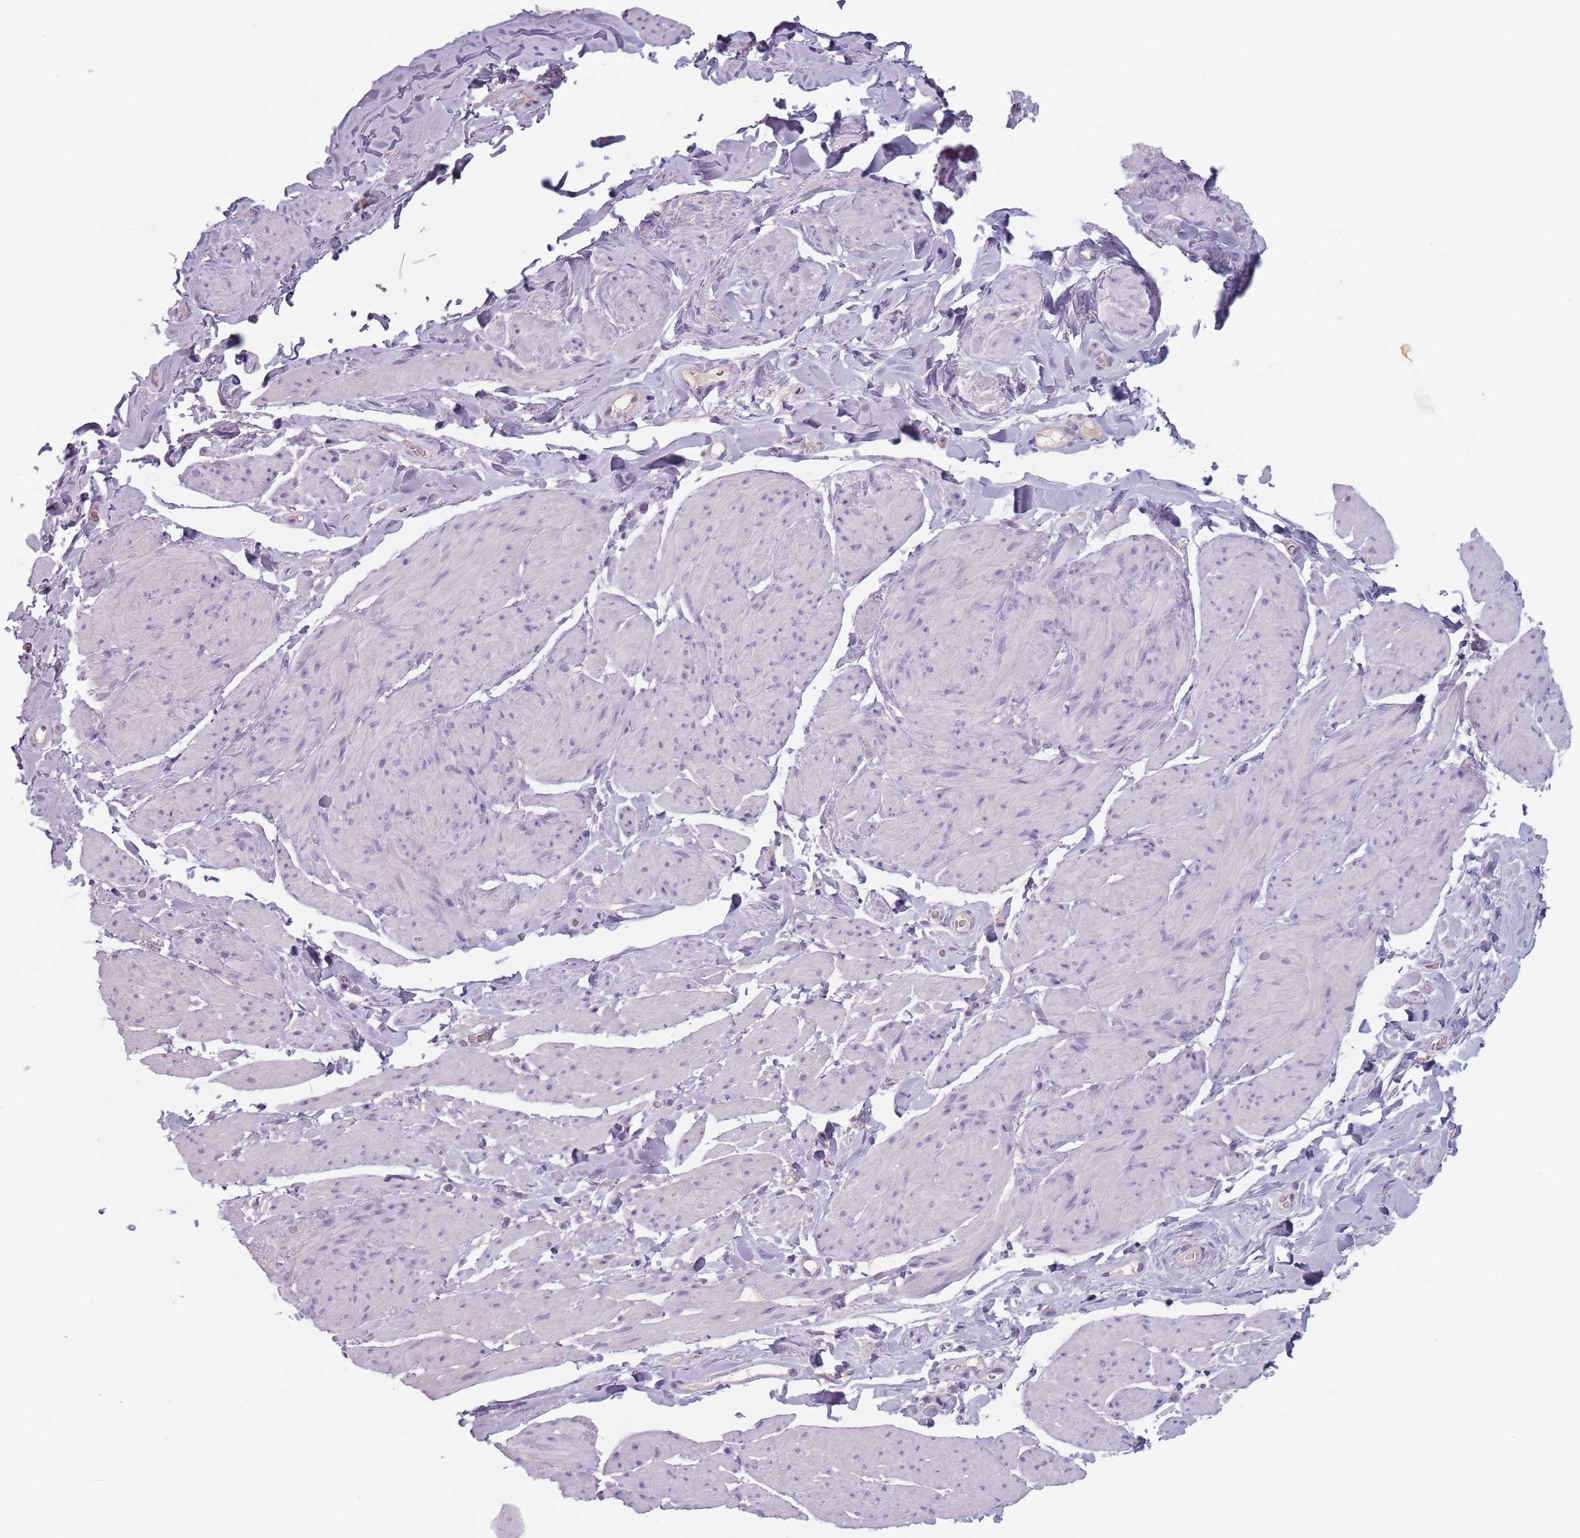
{"staining": {"intensity": "negative", "quantity": "none", "location": "none"}, "tissue": "smooth muscle", "cell_type": "Smooth muscle cells", "image_type": "normal", "snomed": [{"axis": "morphology", "description": "Normal tissue, NOS"}, {"axis": "topography", "description": "Smooth muscle"}, {"axis": "topography", "description": "Peripheral nerve tissue"}], "caption": "Immunohistochemistry of unremarkable human smooth muscle shows no positivity in smooth muscle cells. (Immunohistochemistry, brightfield microscopy, high magnification).", "gene": "CEP19", "patient": {"sex": "male", "age": 69}}